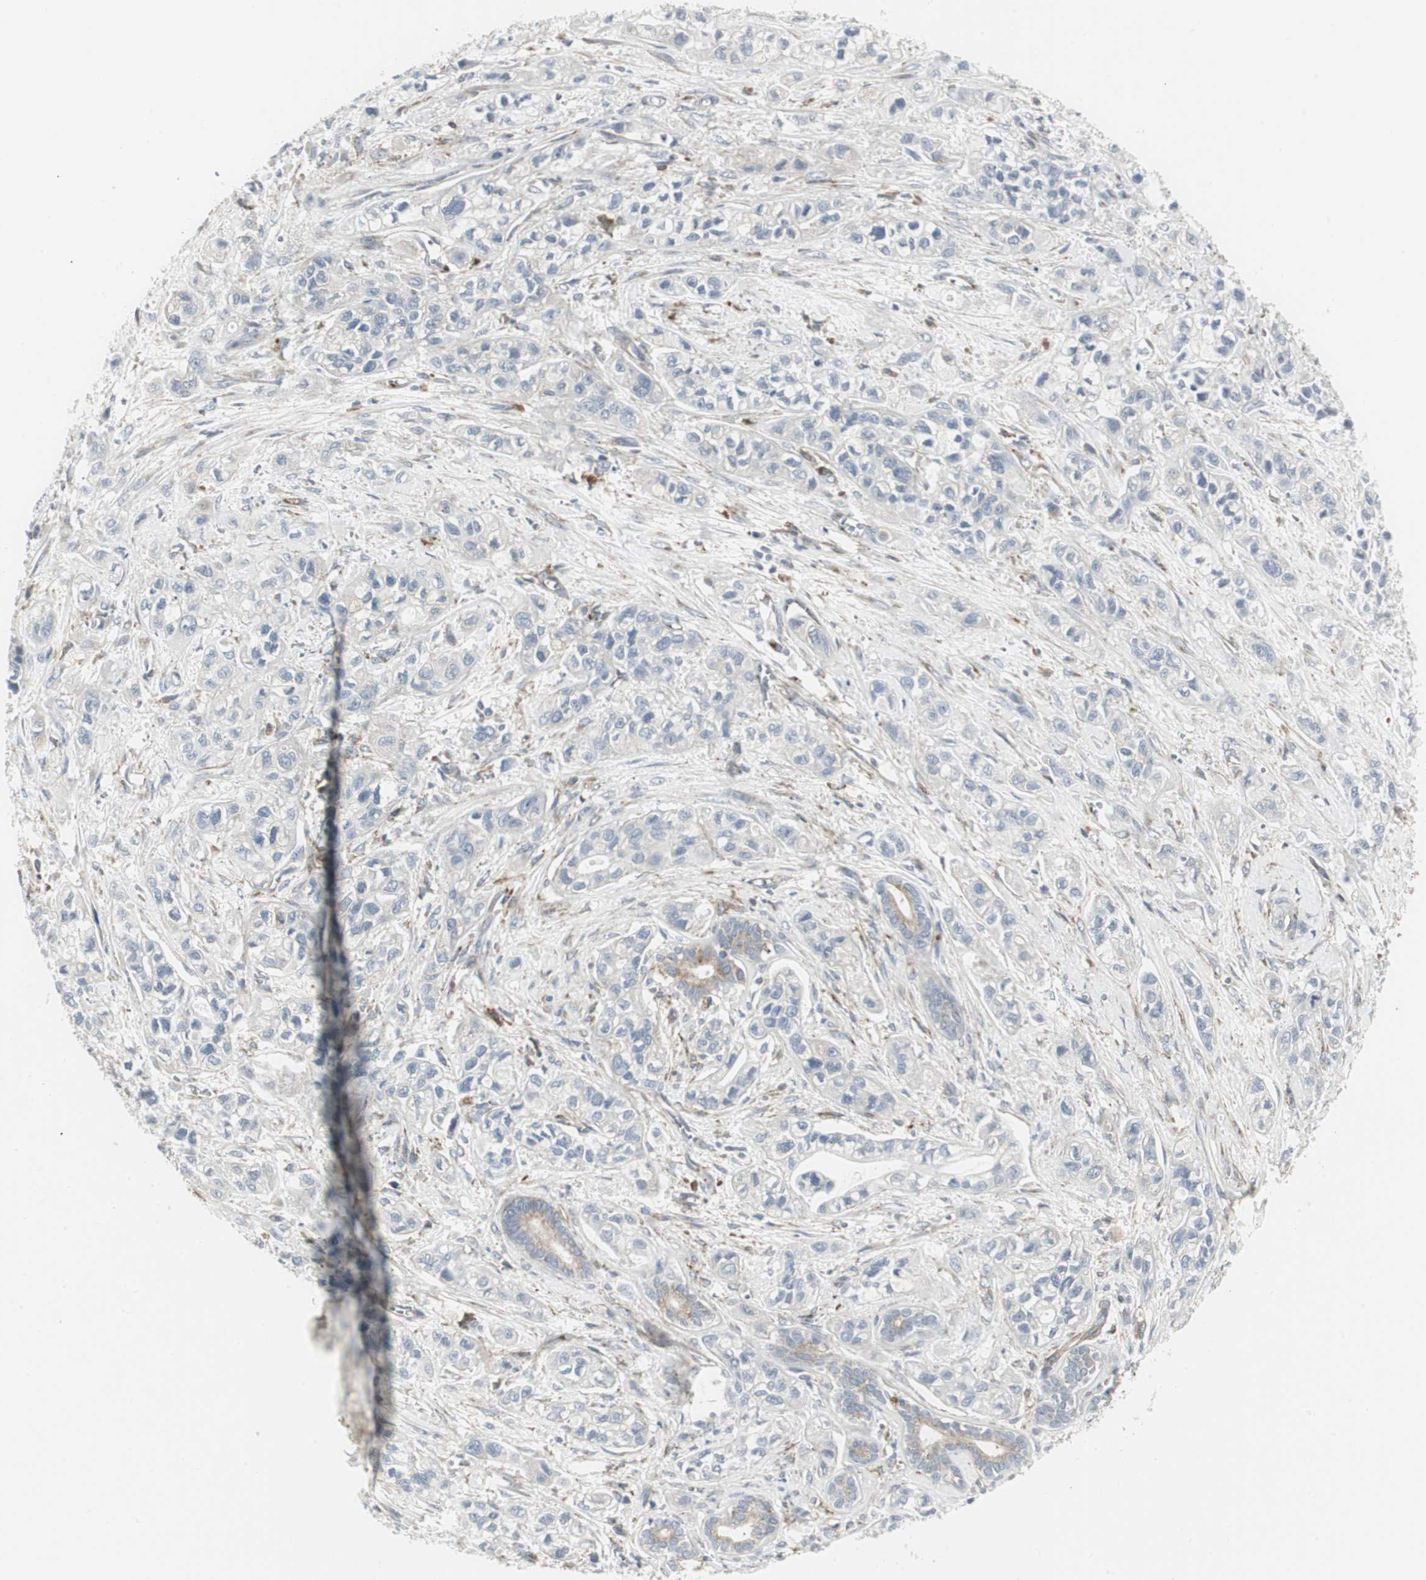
{"staining": {"intensity": "negative", "quantity": "none", "location": "none"}, "tissue": "pancreatic cancer", "cell_type": "Tumor cells", "image_type": "cancer", "snomed": [{"axis": "morphology", "description": "Adenocarcinoma, NOS"}, {"axis": "topography", "description": "Pancreas"}], "caption": "This is a image of immunohistochemistry (IHC) staining of adenocarcinoma (pancreatic), which shows no expression in tumor cells.", "gene": "ATP6V1B2", "patient": {"sex": "male", "age": 74}}